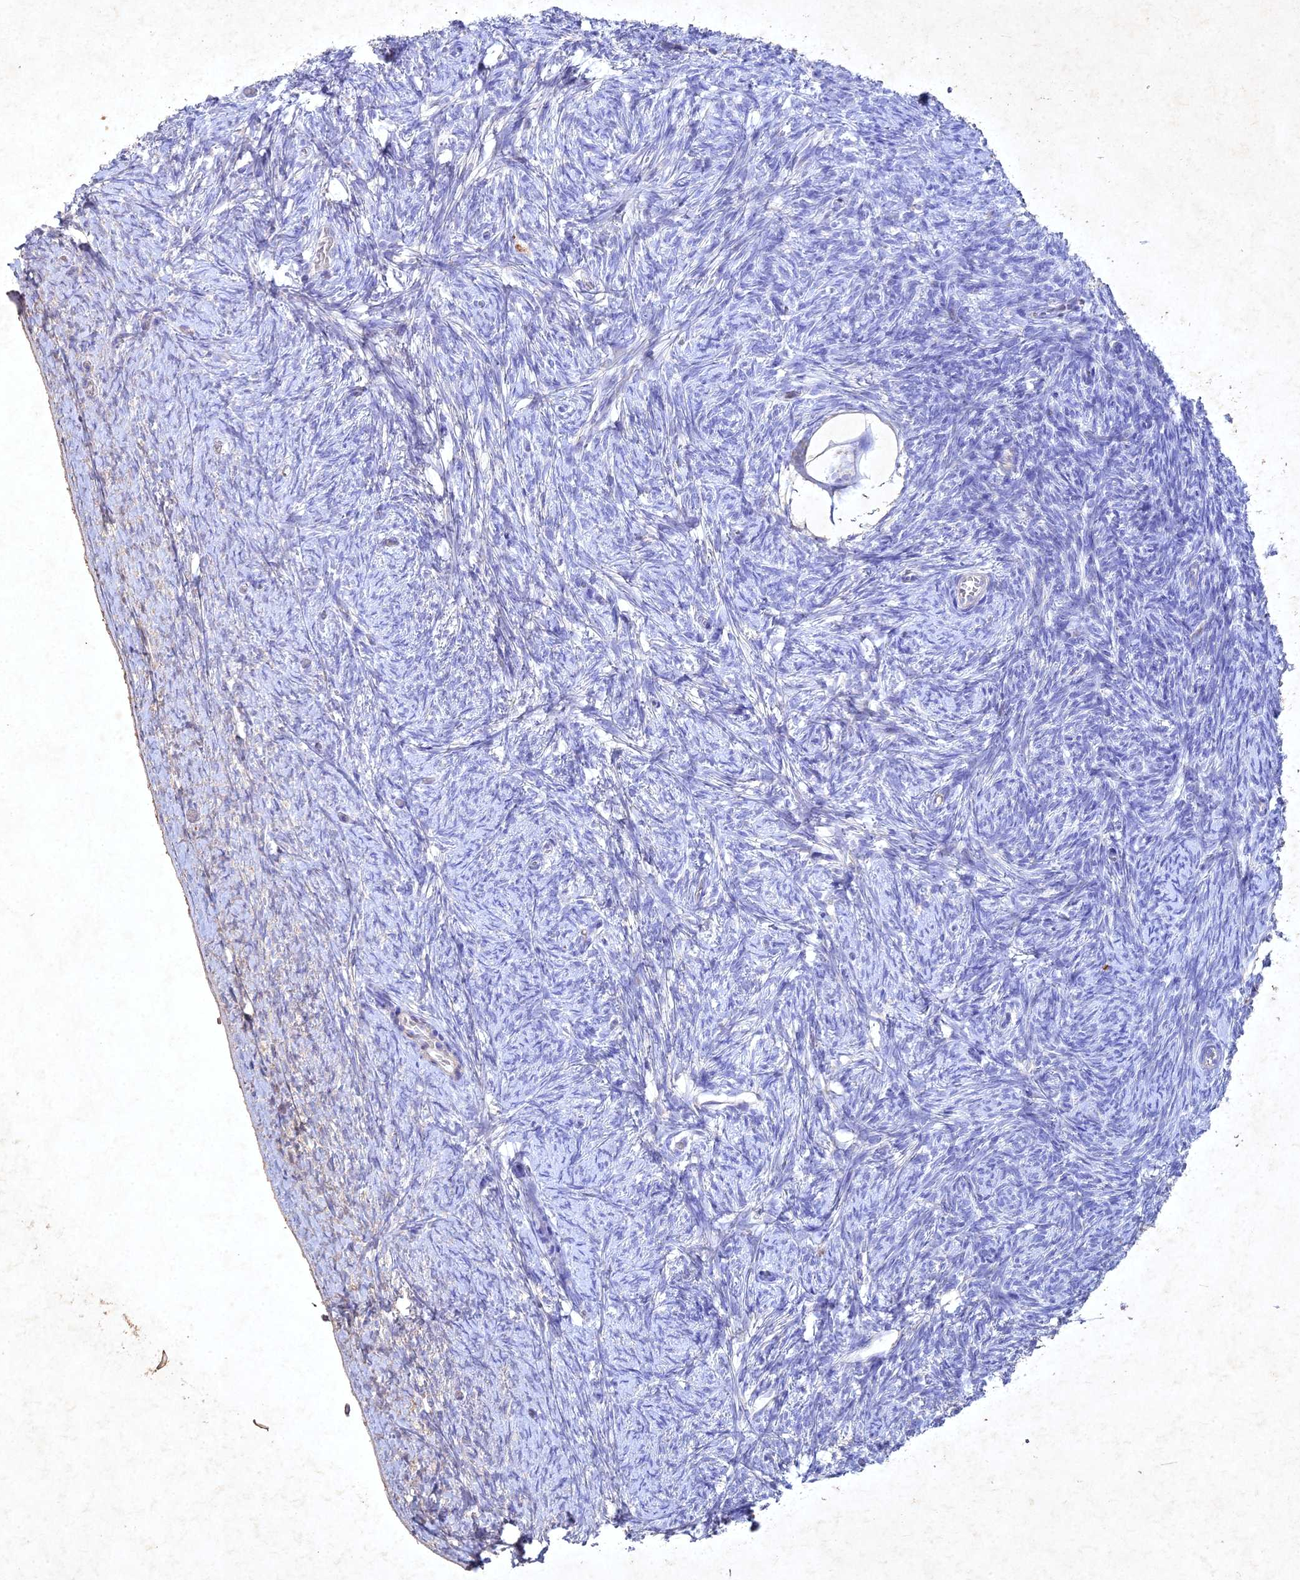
{"staining": {"intensity": "negative", "quantity": "none", "location": "none"}, "tissue": "ovary", "cell_type": "Ovarian stroma cells", "image_type": "normal", "snomed": [{"axis": "morphology", "description": "Normal tissue, NOS"}, {"axis": "topography", "description": "Ovary"}], "caption": "Human ovary stained for a protein using immunohistochemistry shows no staining in ovarian stroma cells.", "gene": "NDUFV1", "patient": {"sex": "female", "age": 44}}